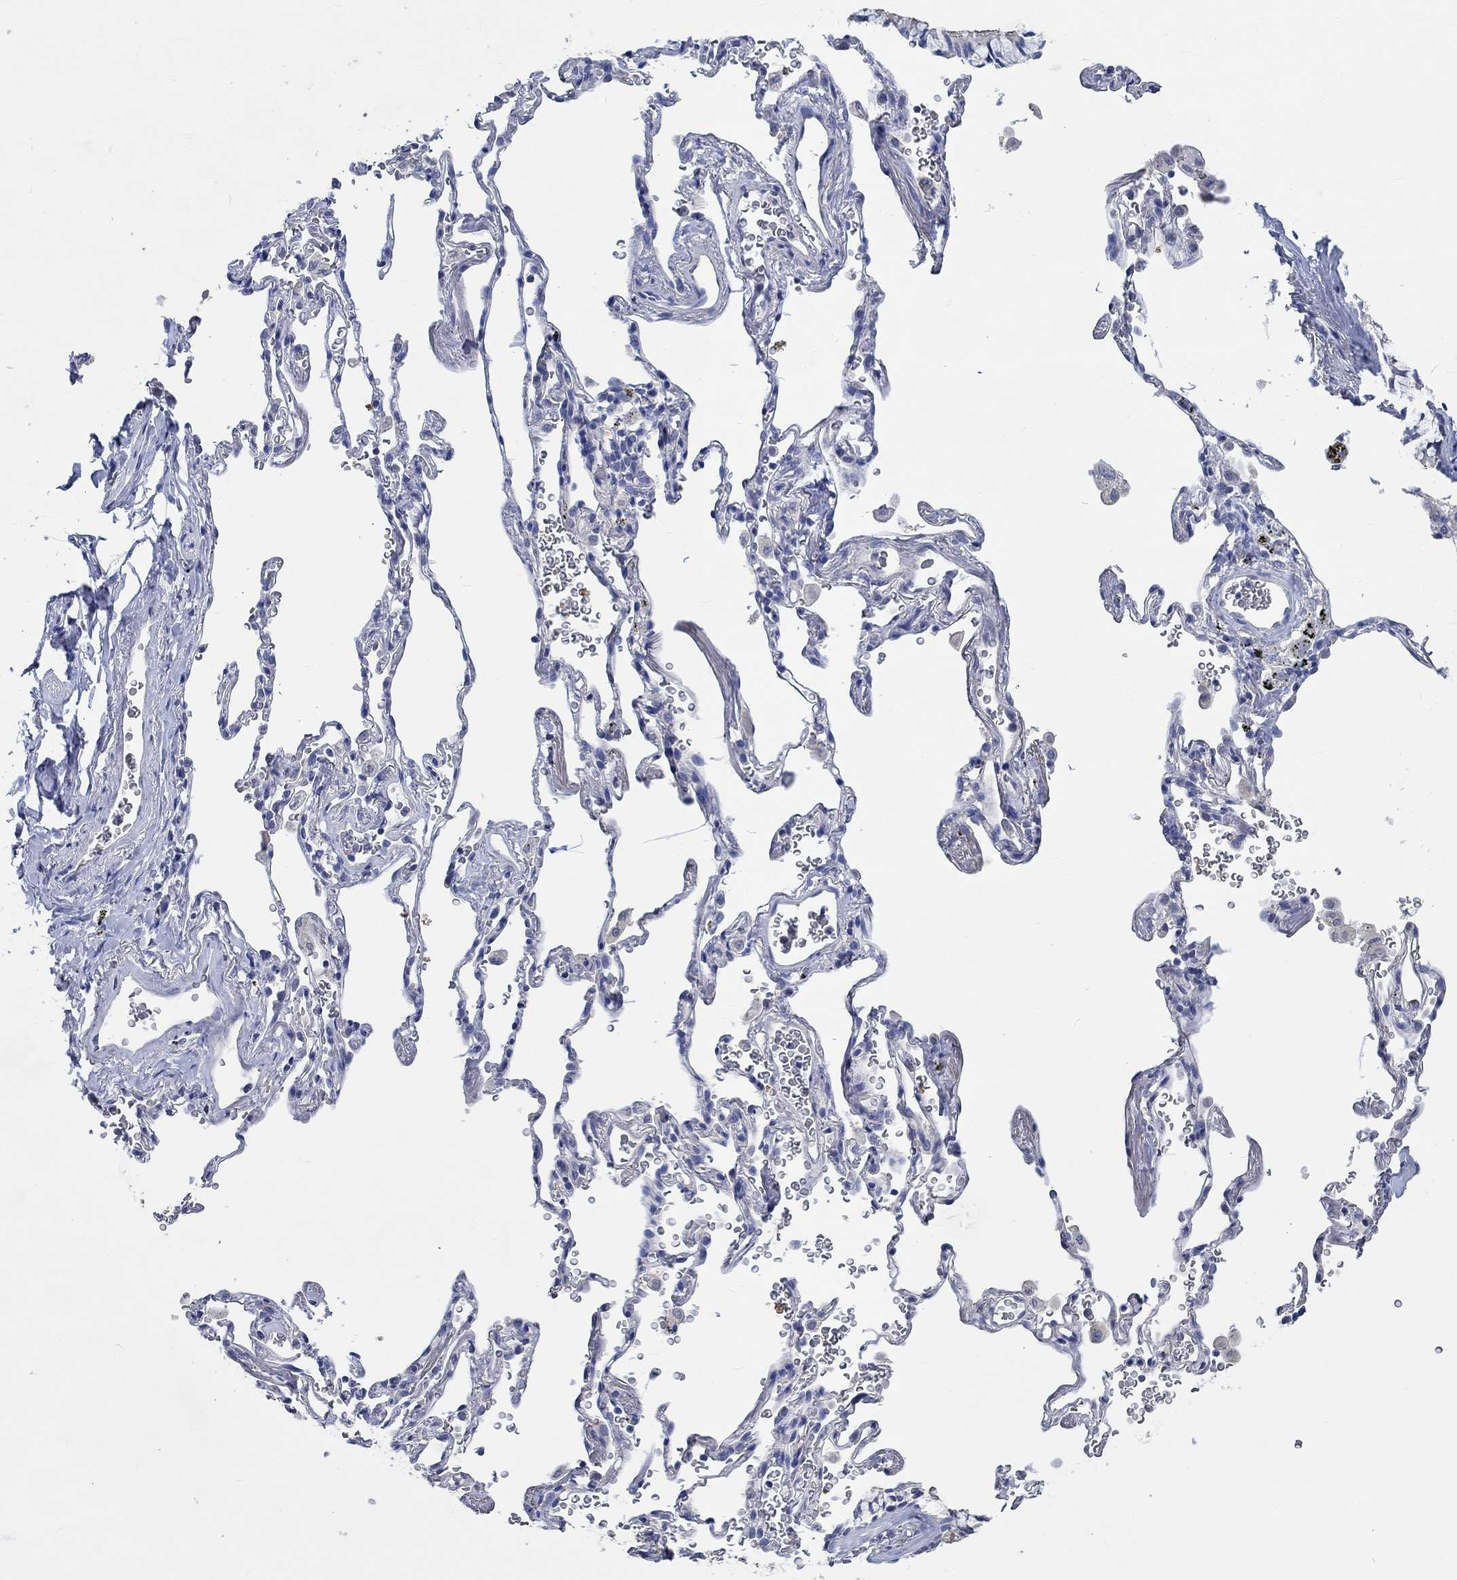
{"staining": {"intensity": "negative", "quantity": "none", "location": "none"}, "tissue": "soft tissue", "cell_type": "Fibroblasts", "image_type": "normal", "snomed": [{"axis": "morphology", "description": "Normal tissue, NOS"}, {"axis": "morphology", "description": "Adenocarcinoma, NOS"}, {"axis": "topography", "description": "Cartilage tissue"}, {"axis": "topography", "description": "Lung"}], "caption": "This micrograph is of unremarkable soft tissue stained with immunohistochemistry to label a protein in brown with the nuclei are counter-stained blue. There is no expression in fibroblasts.", "gene": "KCNA1", "patient": {"sex": "male", "age": 59}}